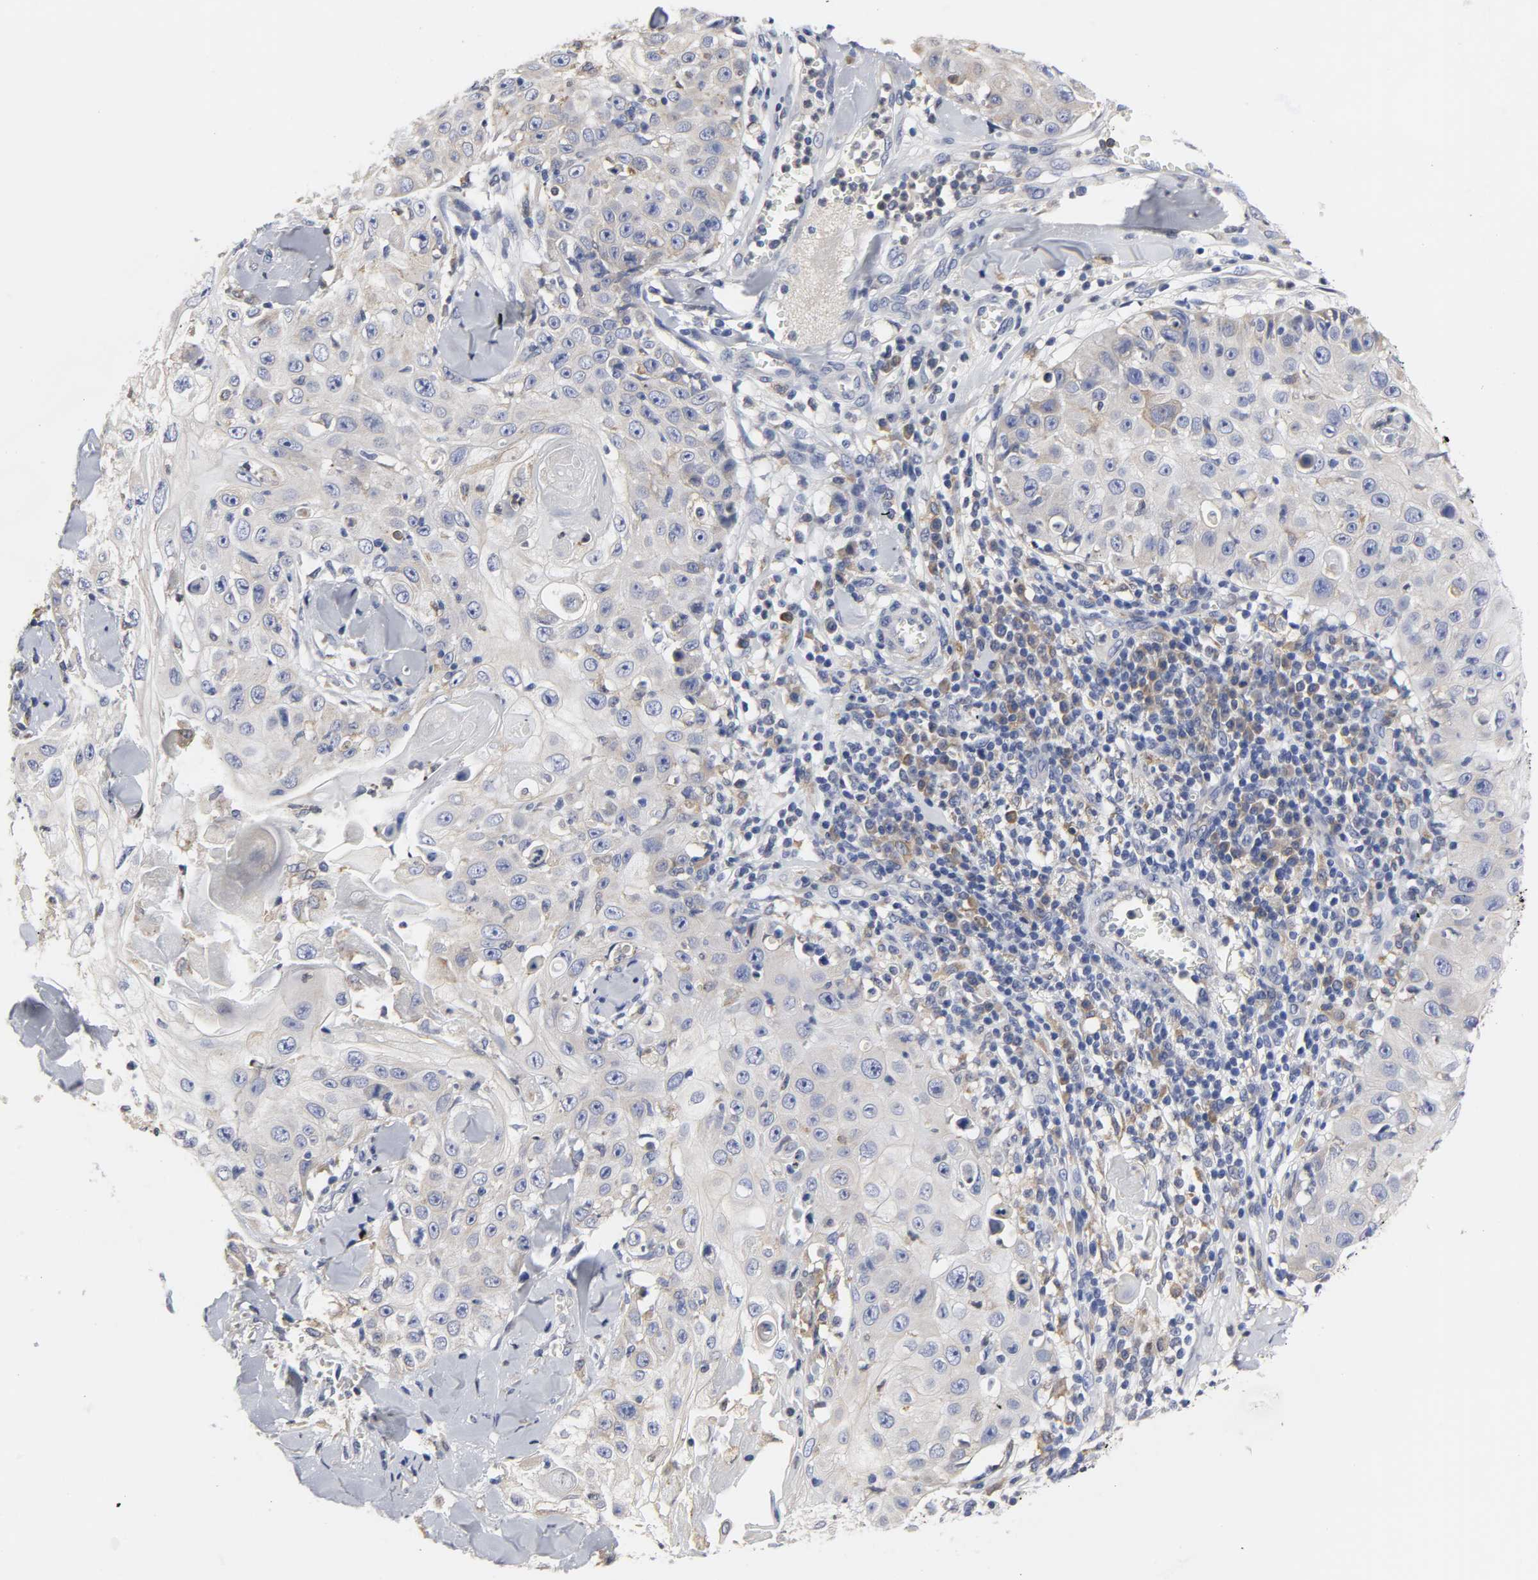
{"staining": {"intensity": "weak", "quantity": "<25%", "location": "cytoplasmic/membranous"}, "tissue": "skin cancer", "cell_type": "Tumor cells", "image_type": "cancer", "snomed": [{"axis": "morphology", "description": "Squamous cell carcinoma, NOS"}, {"axis": "topography", "description": "Skin"}], "caption": "IHC micrograph of neoplastic tissue: human squamous cell carcinoma (skin) stained with DAB exhibits no significant protein expression in tumor cells.", "gene": "HCK", "patient": {"sex": "male", "age": 86}}